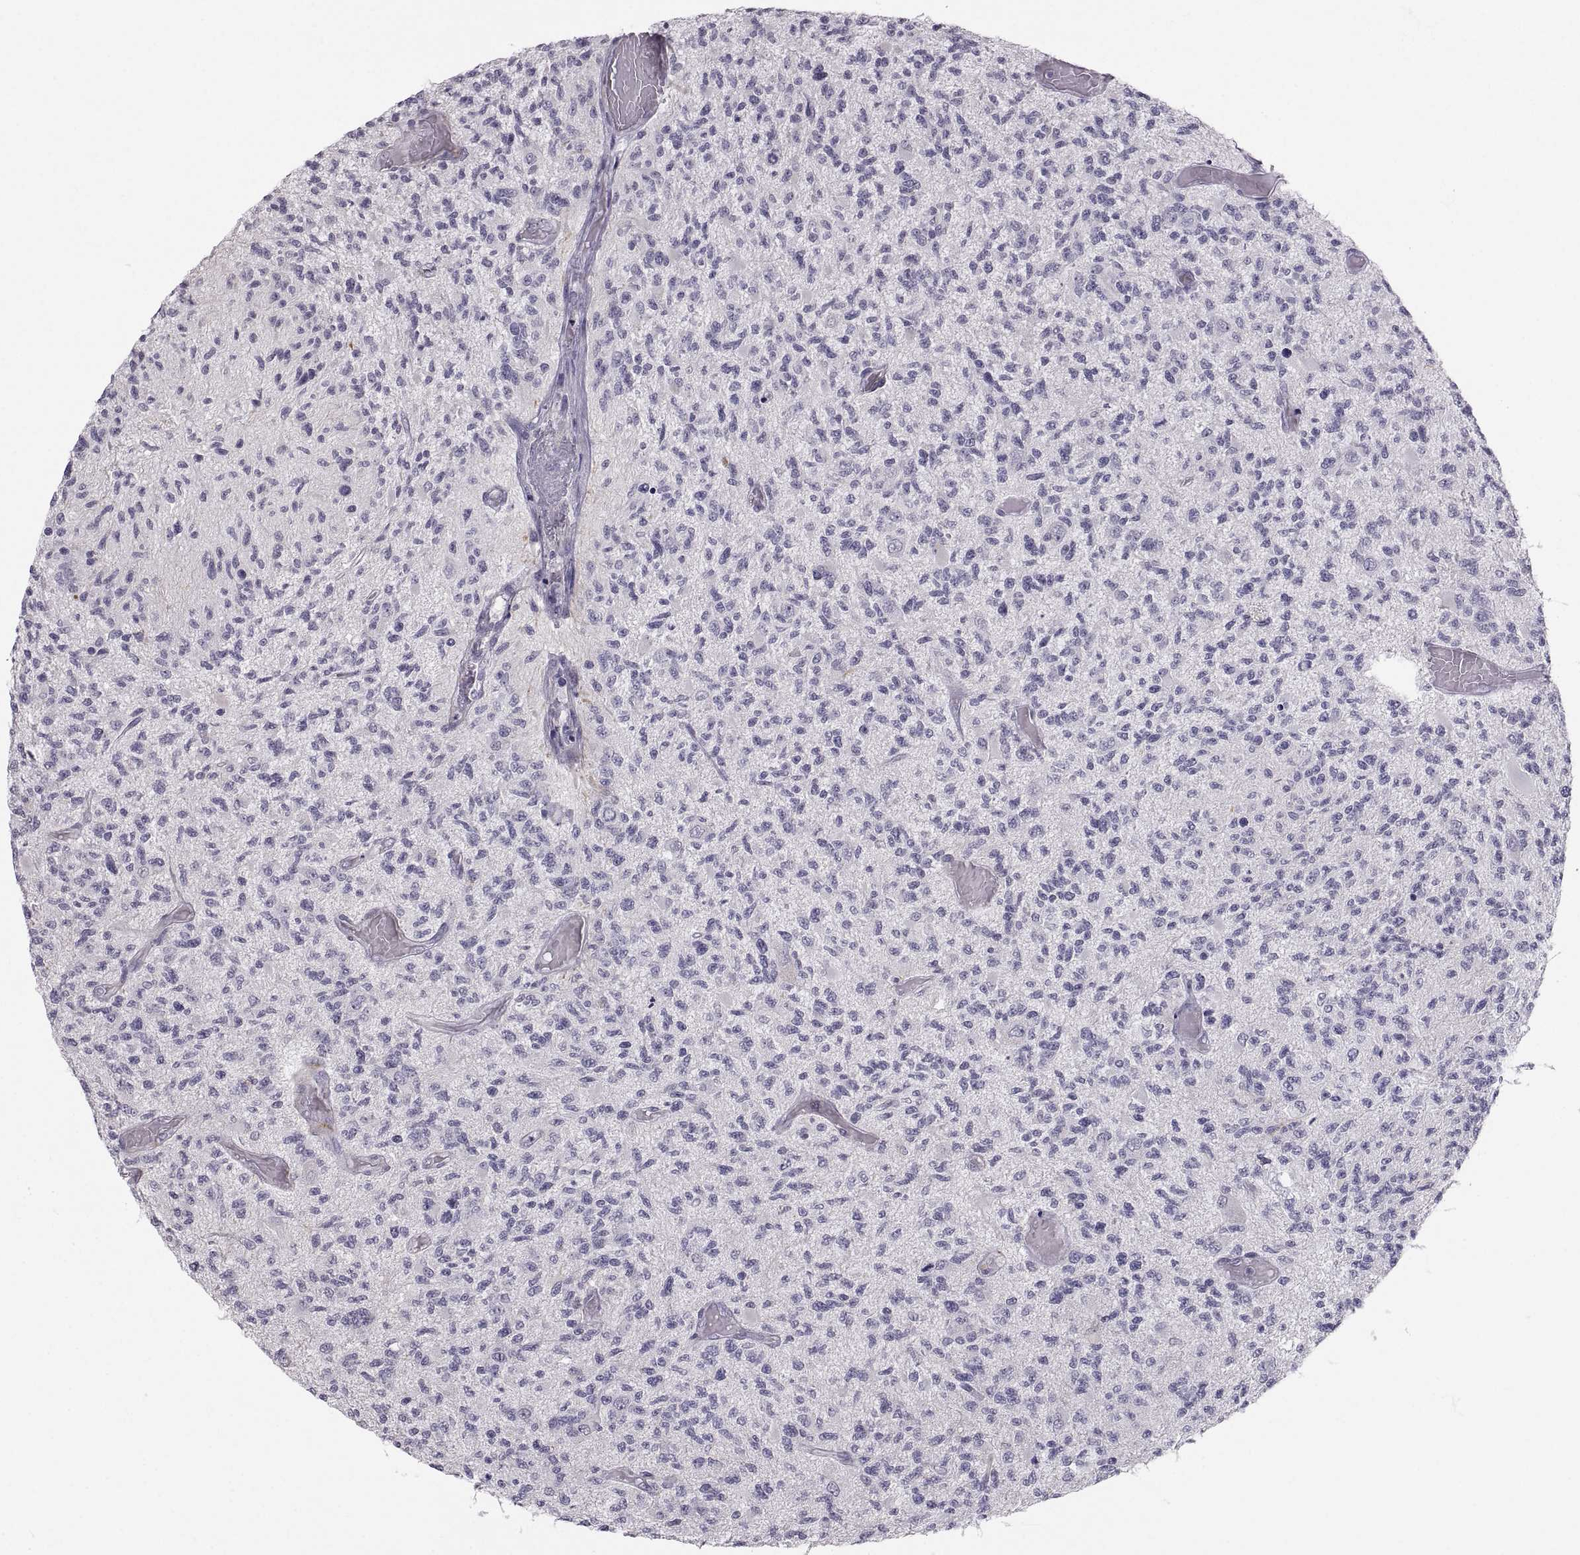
{"staining": {"intensity": "negative", "quantity": "none", "location": "none"}, "tissue": "glioma", "cell_type": "Tumor cells", "image_type": "cancer", "snomed": [{"axis": "morphology", "description": "Glioma, malignant, High grade"}, {"axis": "topography", "description": "Brain"}], "caption": "Human glioma stained for a protein using immunohistochemistry (IHC) demonstrates no expression in tumor cells.", "gene": "ZNF185", "patient": {"sex": "female", "age": 63}}